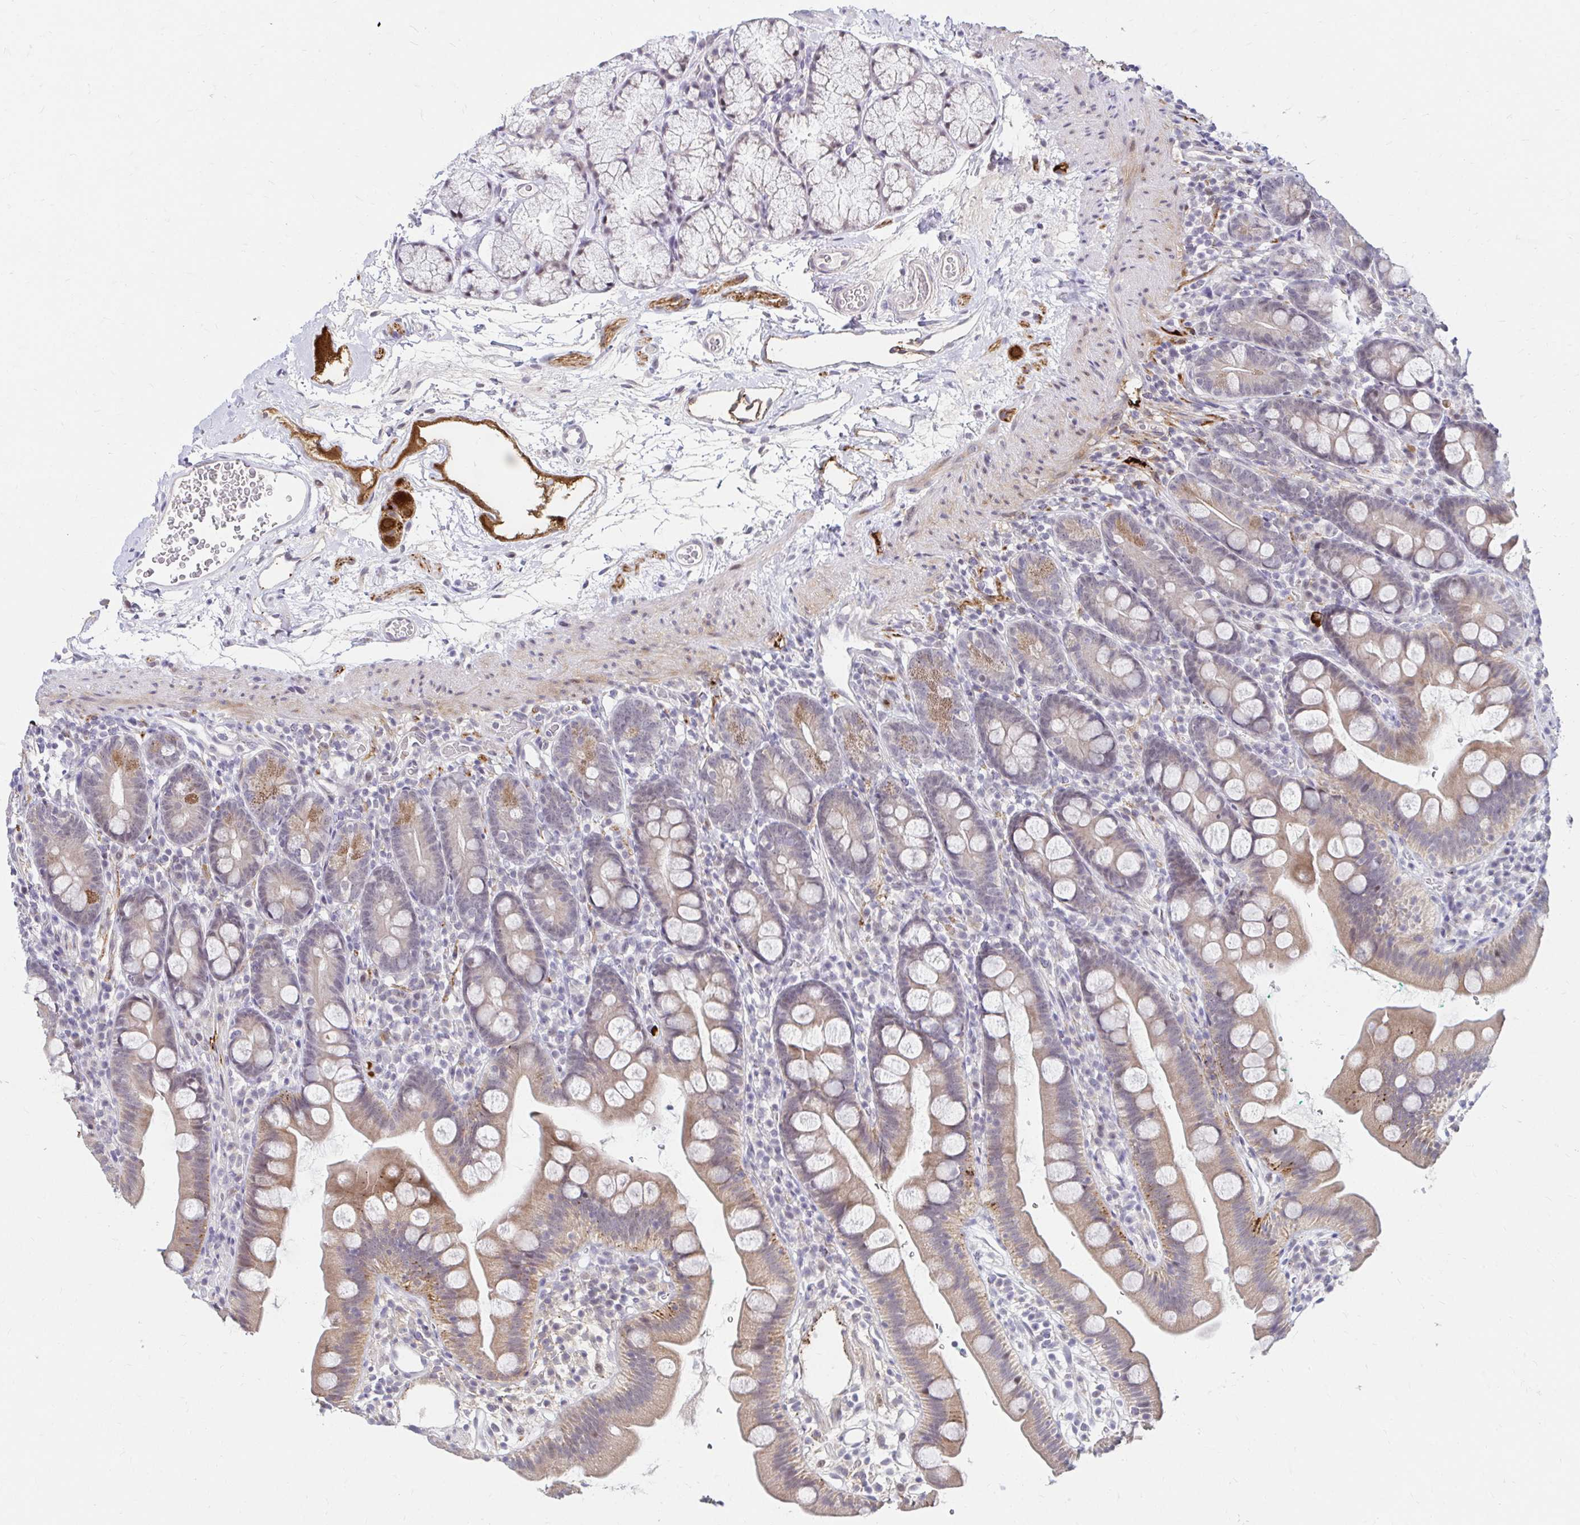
{"staining": {"intensity": "moderate", "quantity": "<25%", "location": "cytoplasmic/membranous"}, "tissue": "duodenum", "cell_type": "Glandular cells", "image_type": "normal", "snomed": [{"axis": "morphology", "description": "Normal tissue, NOS"}, {"axis": "topography", "description": "Duodenum"}], "caption": "High-magnification brightfield microscopy of normal duodenum stained with DAB (3,3'-diaminobenzidine) (brown) and counterstained with hematoxylin (blue). glandular cells exhibit moderate cytoplasmic/membranous positivity is seen in about<25% of cells. (DAB IHC, brown staining for protein, blue staining for nuclei).", "gene": "GUCY1A1", "patient": {"sex": "female", "age": 67}}